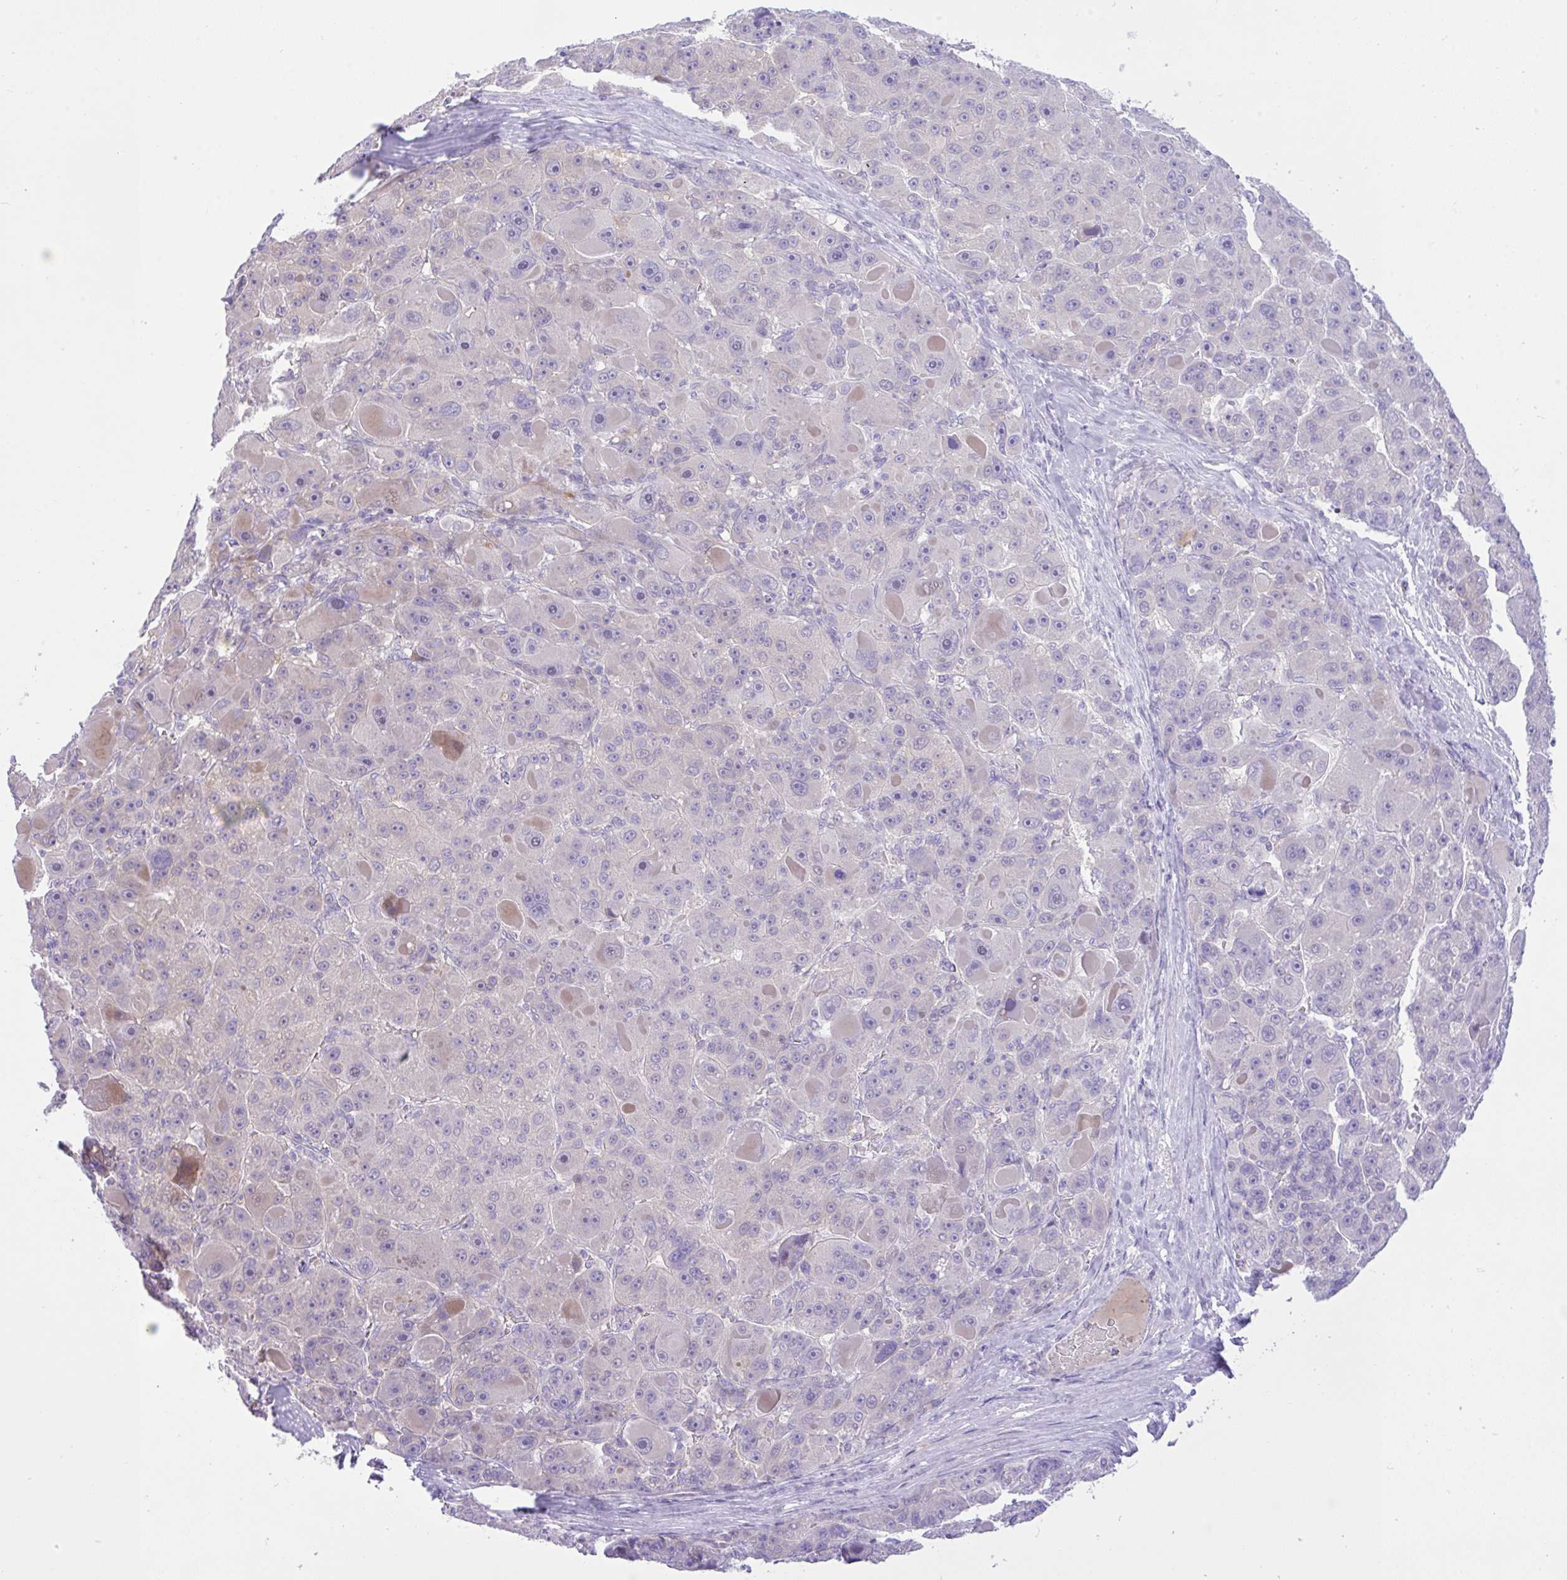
{"staining": {"intensity": "moderate", "quantity": "<25%", "location": "cytoplasmic/membranous"}, "tissue": "liver cancer", "cell_type": "Tumor cells", "image_type": "cancer", "snomed": [{"axis": "morphology", "description": "Carcinoma, Hepatocellular, NOS"}, {"axis": "topography", "description": "Liver"}], "caption": "This is a photomicrograph of immunohistochemistry (IHC) staining of hepatocellular carcinoma (liver), which shows moderate positivity in the cytoplasmic/membranous of tumor cells.", "gene": "ZNF101", "patient": {"sex": "male", "age": 76}}